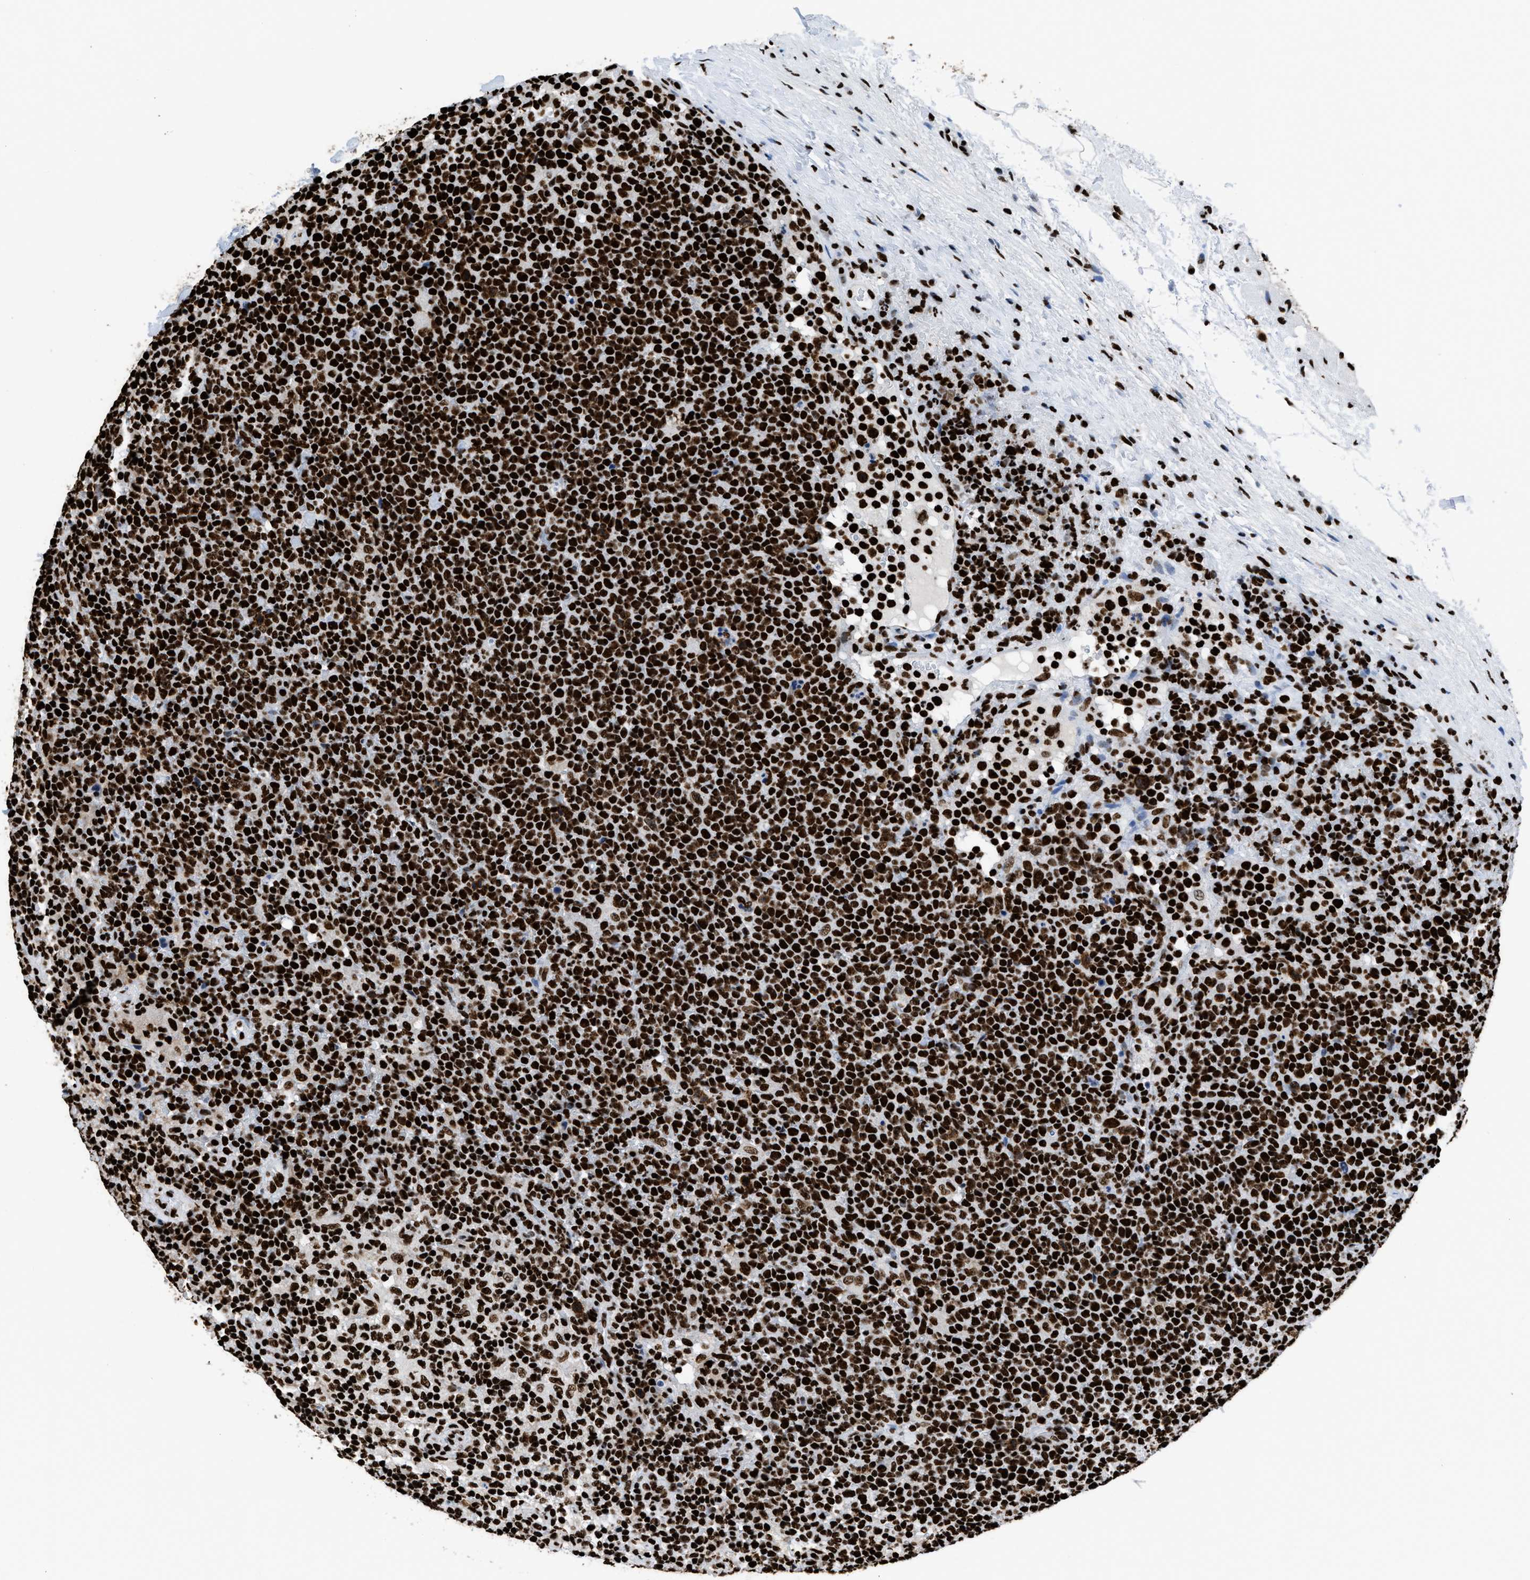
{"staining": {"intensity": "strong", "quantity": ">75%", "location": "nuclear"}, "tissue": "lymphoma", "cell_type": "Tumor cells", "image_type": "cancer", "snomed": [{"axis": "morphology", "description": "Malignant lymphoma, non-Hodgkin's type, High grade"}, {"axis": "topography", "description": "Lymph node"}], "caption": "An immunohistochemistry photomicrograph of neoplastic tissue is shown. Protein staining in brown shows strong nuclear positivity in lymphoma within tumor cells. The protein is shown in brown color, while the nuclei are stained blue.", "gene": "HNRNPM", "patient": {"sex": "male", "age": 61}}